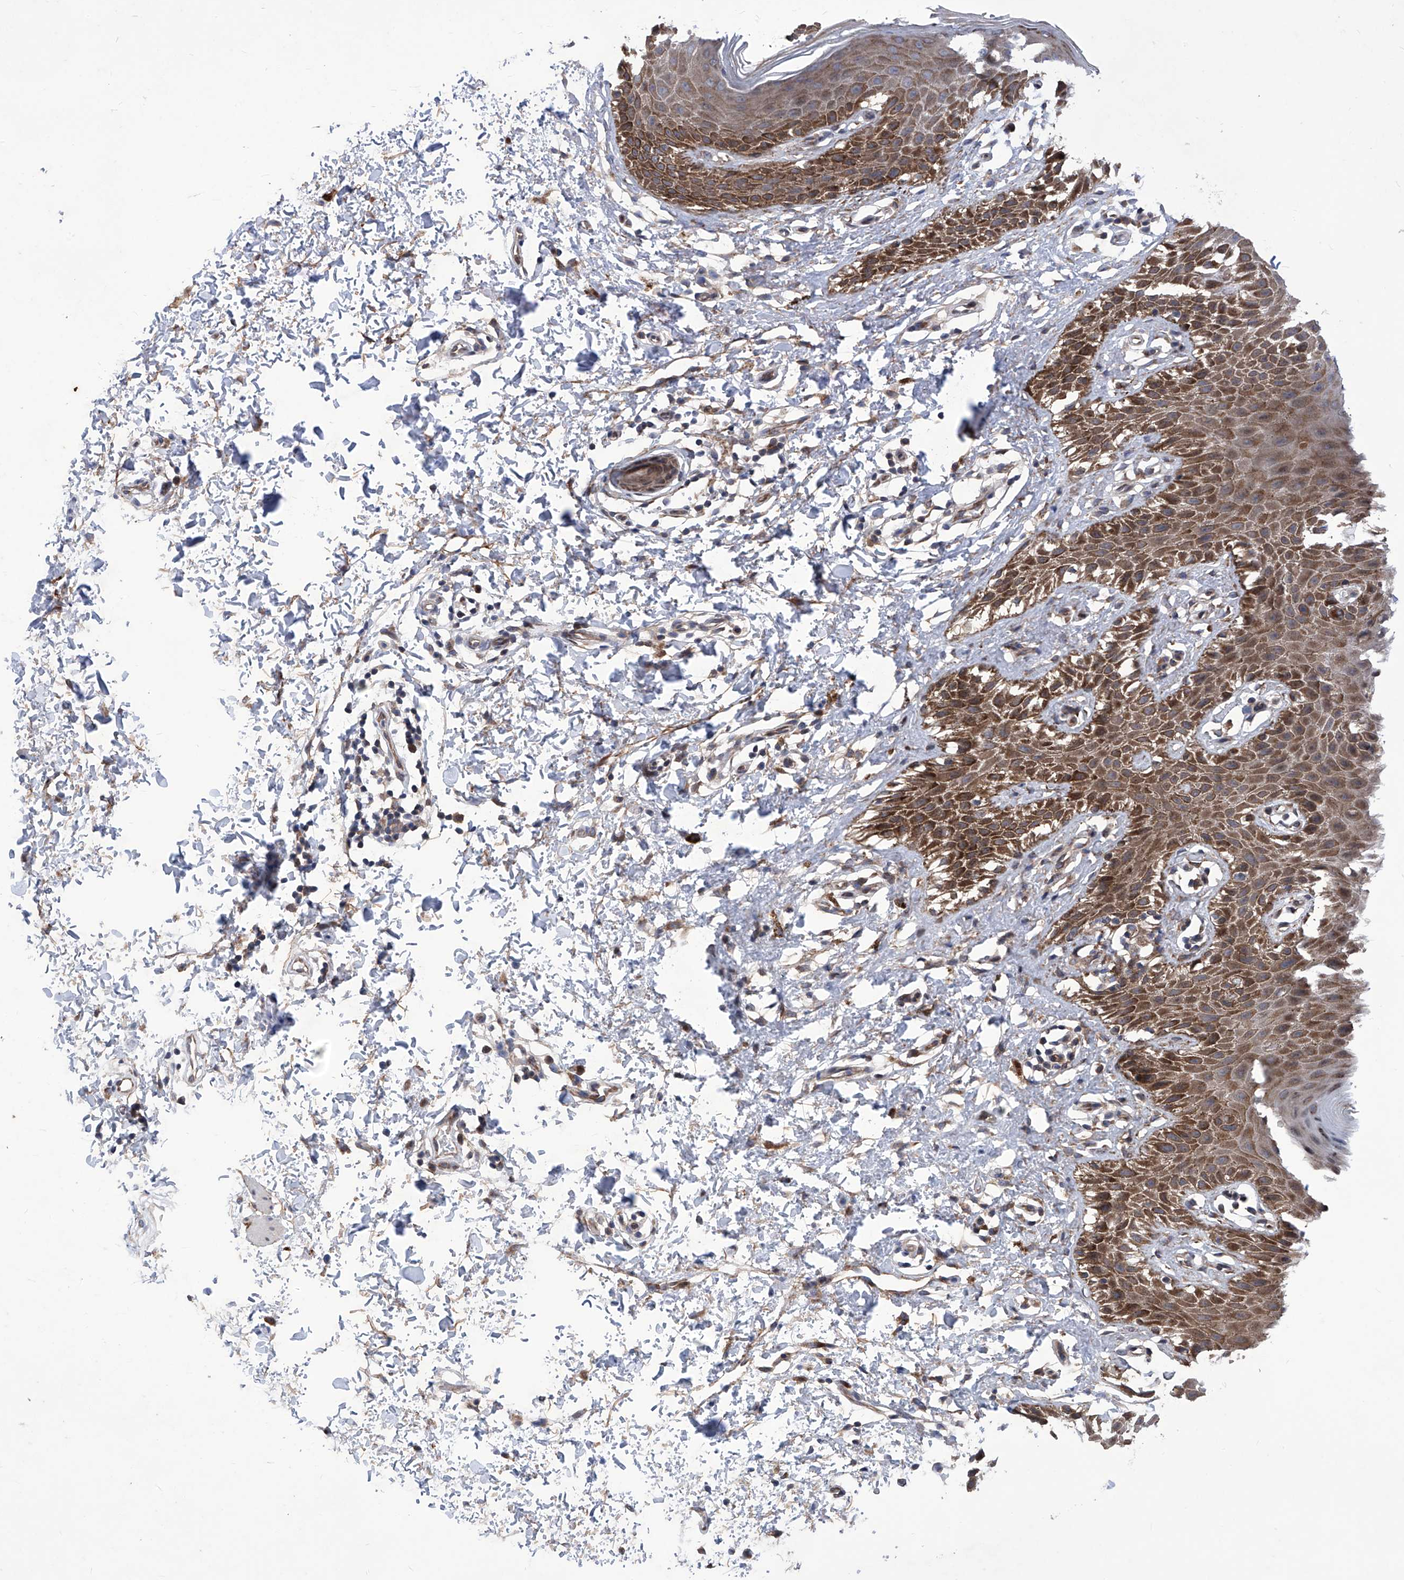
{"staining": {"intensity": "strong", "quantity": "25%-75%", "location": "cytoplasmic/membranous"}, "tissue": "skin", "cell_type": "Epidermal cells", "image_type": "normal", "snomed": [{"axis": "morphology", "description": "Normal tissue, NOS"}, {"axis": "topography", "description": "Anal"}], "caption": "A high-resolution photomicrograph shows IHC staining of unremarkable skin, which exhibits strong cytoplasmic/membranous positivity in about 25%-75% of epidermal cells.", "gene": "KTI12", "patient": {"sex": "male", "age": 44}}